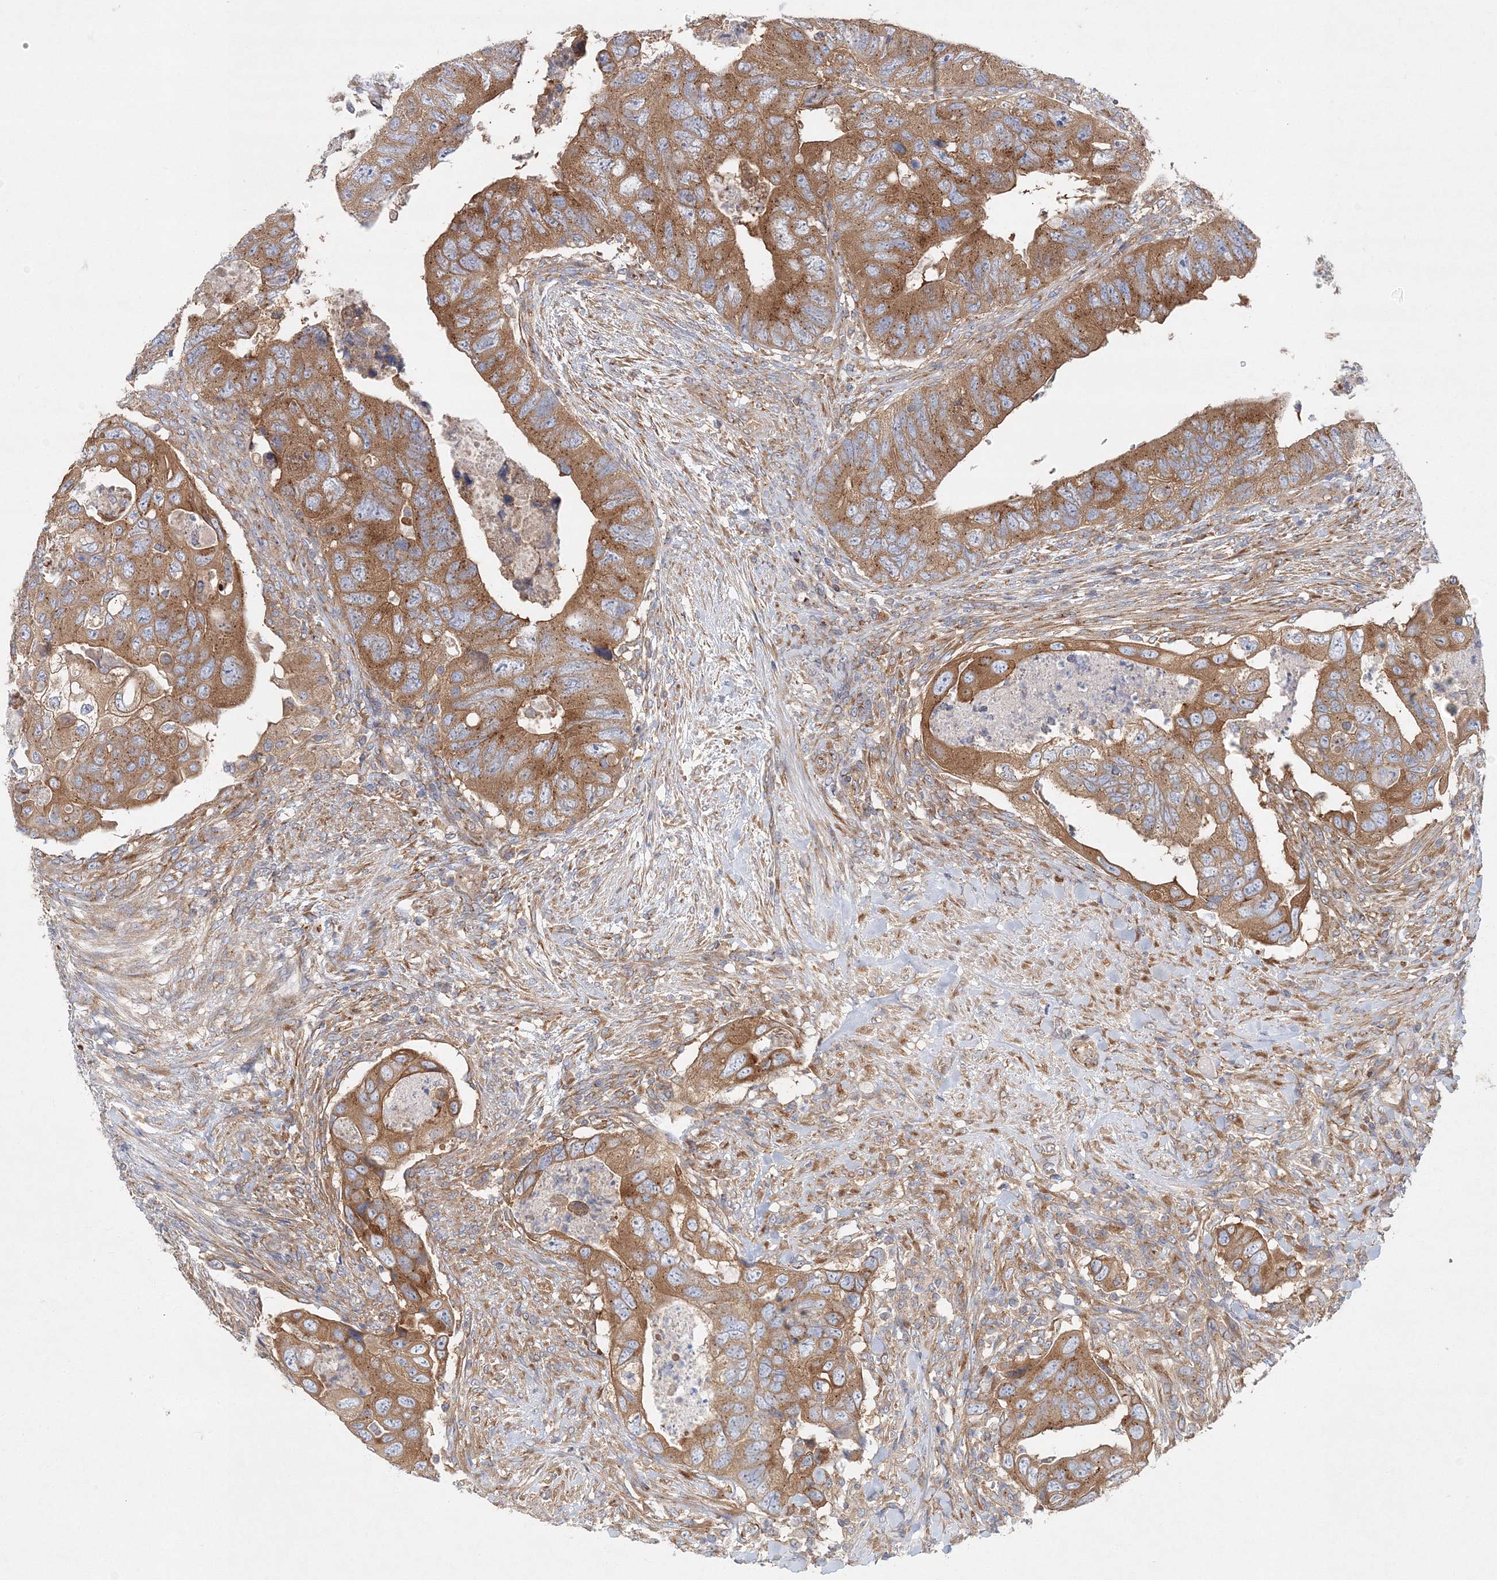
{"staining": {"intensity": "moderate", "quantity": ">75%", "location": "cytoplasmic/membranous"}, "tissue": "colorectal cancer", "cell_type": "Tumor cells", "image_type": "cancer", "snomed": [{"axis": "morphology", "description": "Adenocarcinoma, NOS"}, {"axis": "topography", "description": "Rectum"}], "caption": "There is medium levels of moderate cytoplasmic/membranous positivity in tumor cells of colorectal adenocarcinoma, as demonstrated by immunohistochemical staining (brown color).", "gene": "SEC23IP", "patient": {"sex": "male", "age": 63}}